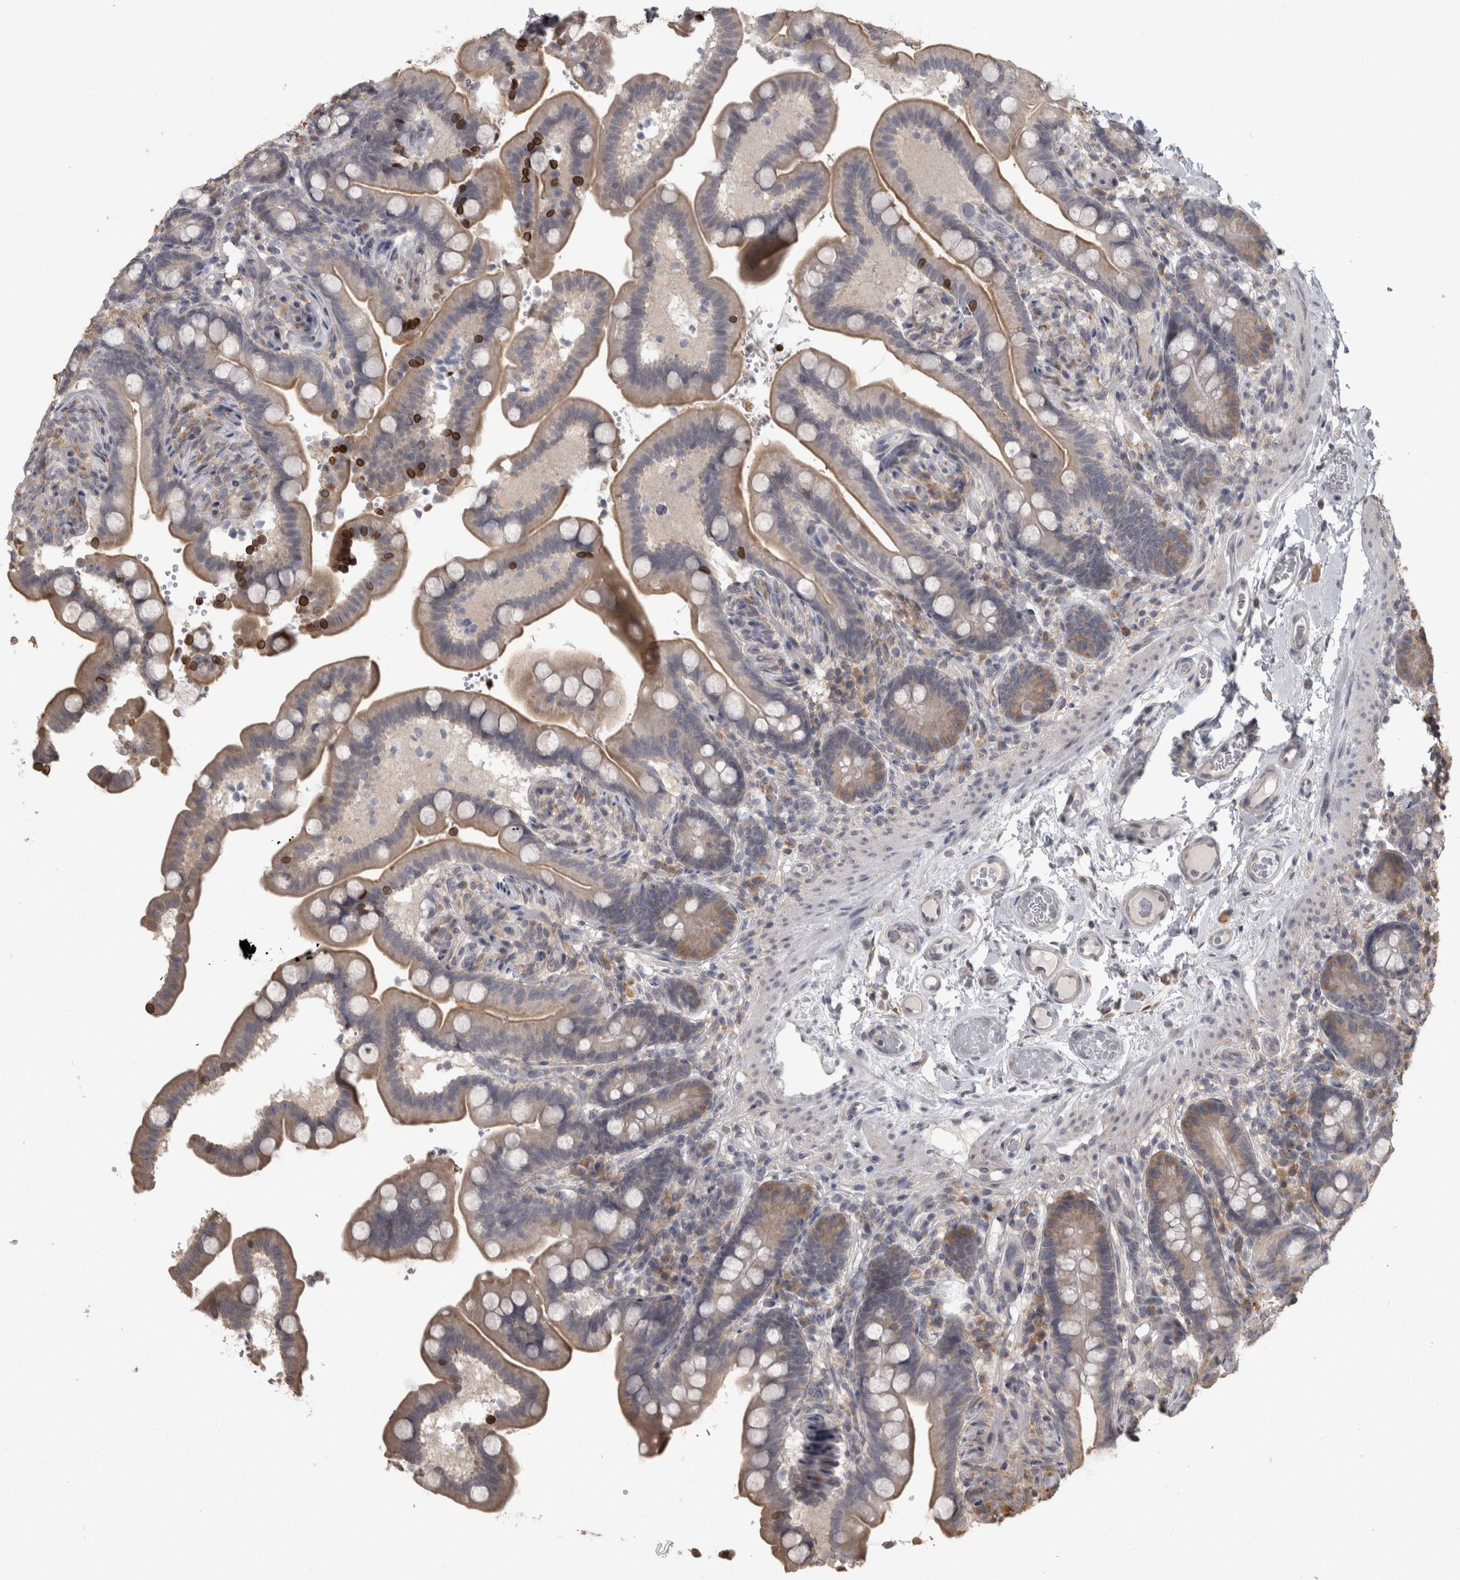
{"staining": {"intensity": "negative", "quantity": "none", "location": "none"}, "tissue": "colon", "cell_type": "Endothelial cells", "image_type": "normal", "snomed": [{"axis": "morphology", "description": "Normal tissue, NOS"}, {"axis": "topography", "description": "Smooth muscle"}, {"axis": "topography", "description": "Colon"}], "caption": "The immunohistochemistry histopathology image has no significant expression in endothelial cells of colon.", "gene": "RAB29", "patient": {"sex": "male", "age": 73}}